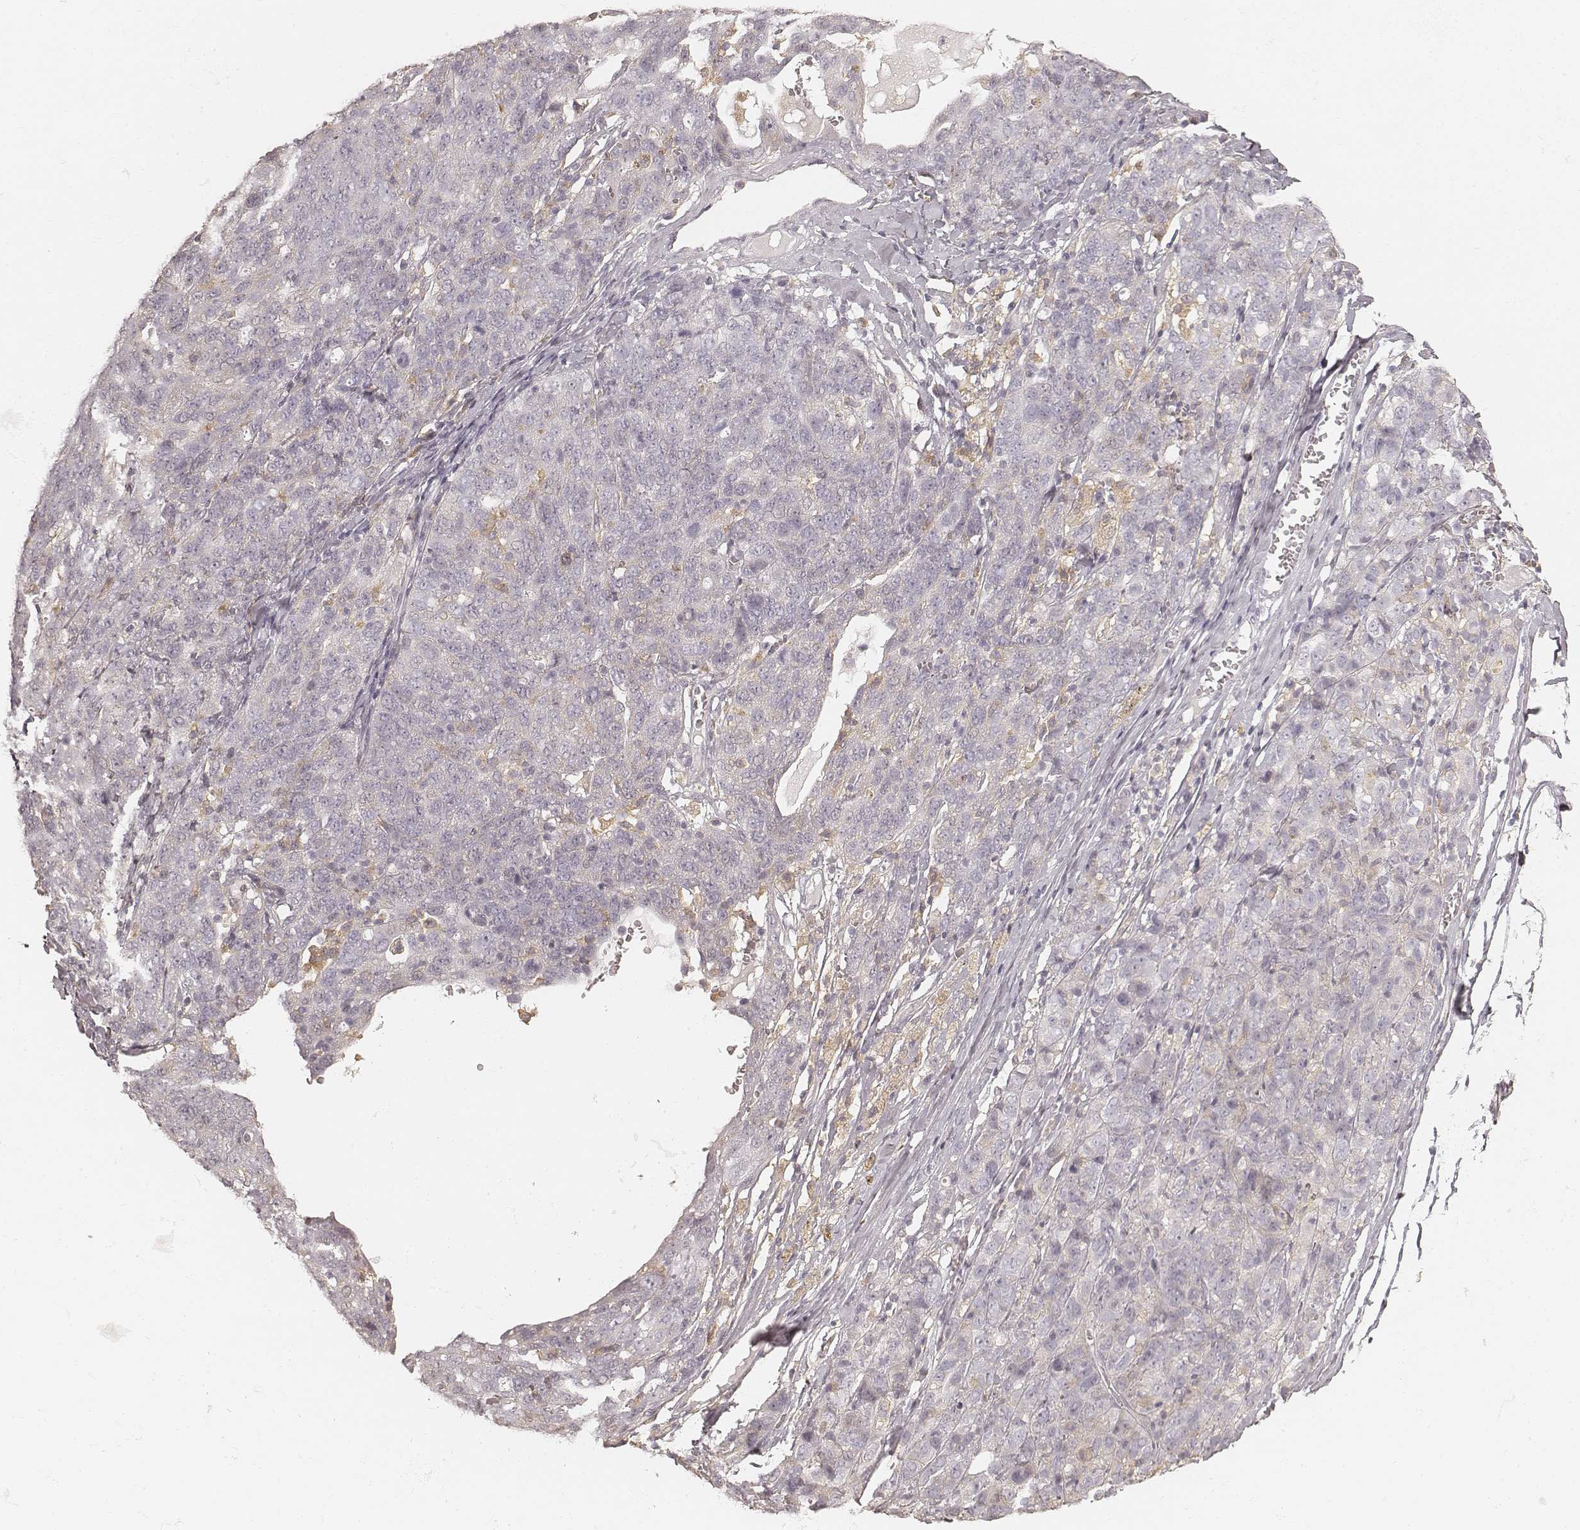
{"staining": {"intensity": "negative", "quantity": "none", "location": "none"}, "tissue": "ovarian cancer", "cell_type": "Tumor cells", "image_type": "cancer", "snomed": [{"axis": "morphology", "description": "Cystadenocarcinoma, serous, NOS"}, {"axis": "topography", "description": "Ovary"}], "caption": "An image of human serous cystadenocarcinoma (ovarian) is negative for staining in tumor cells.", "gene": "FMNL2", "patient": {"sex": "female", "age": 71}}